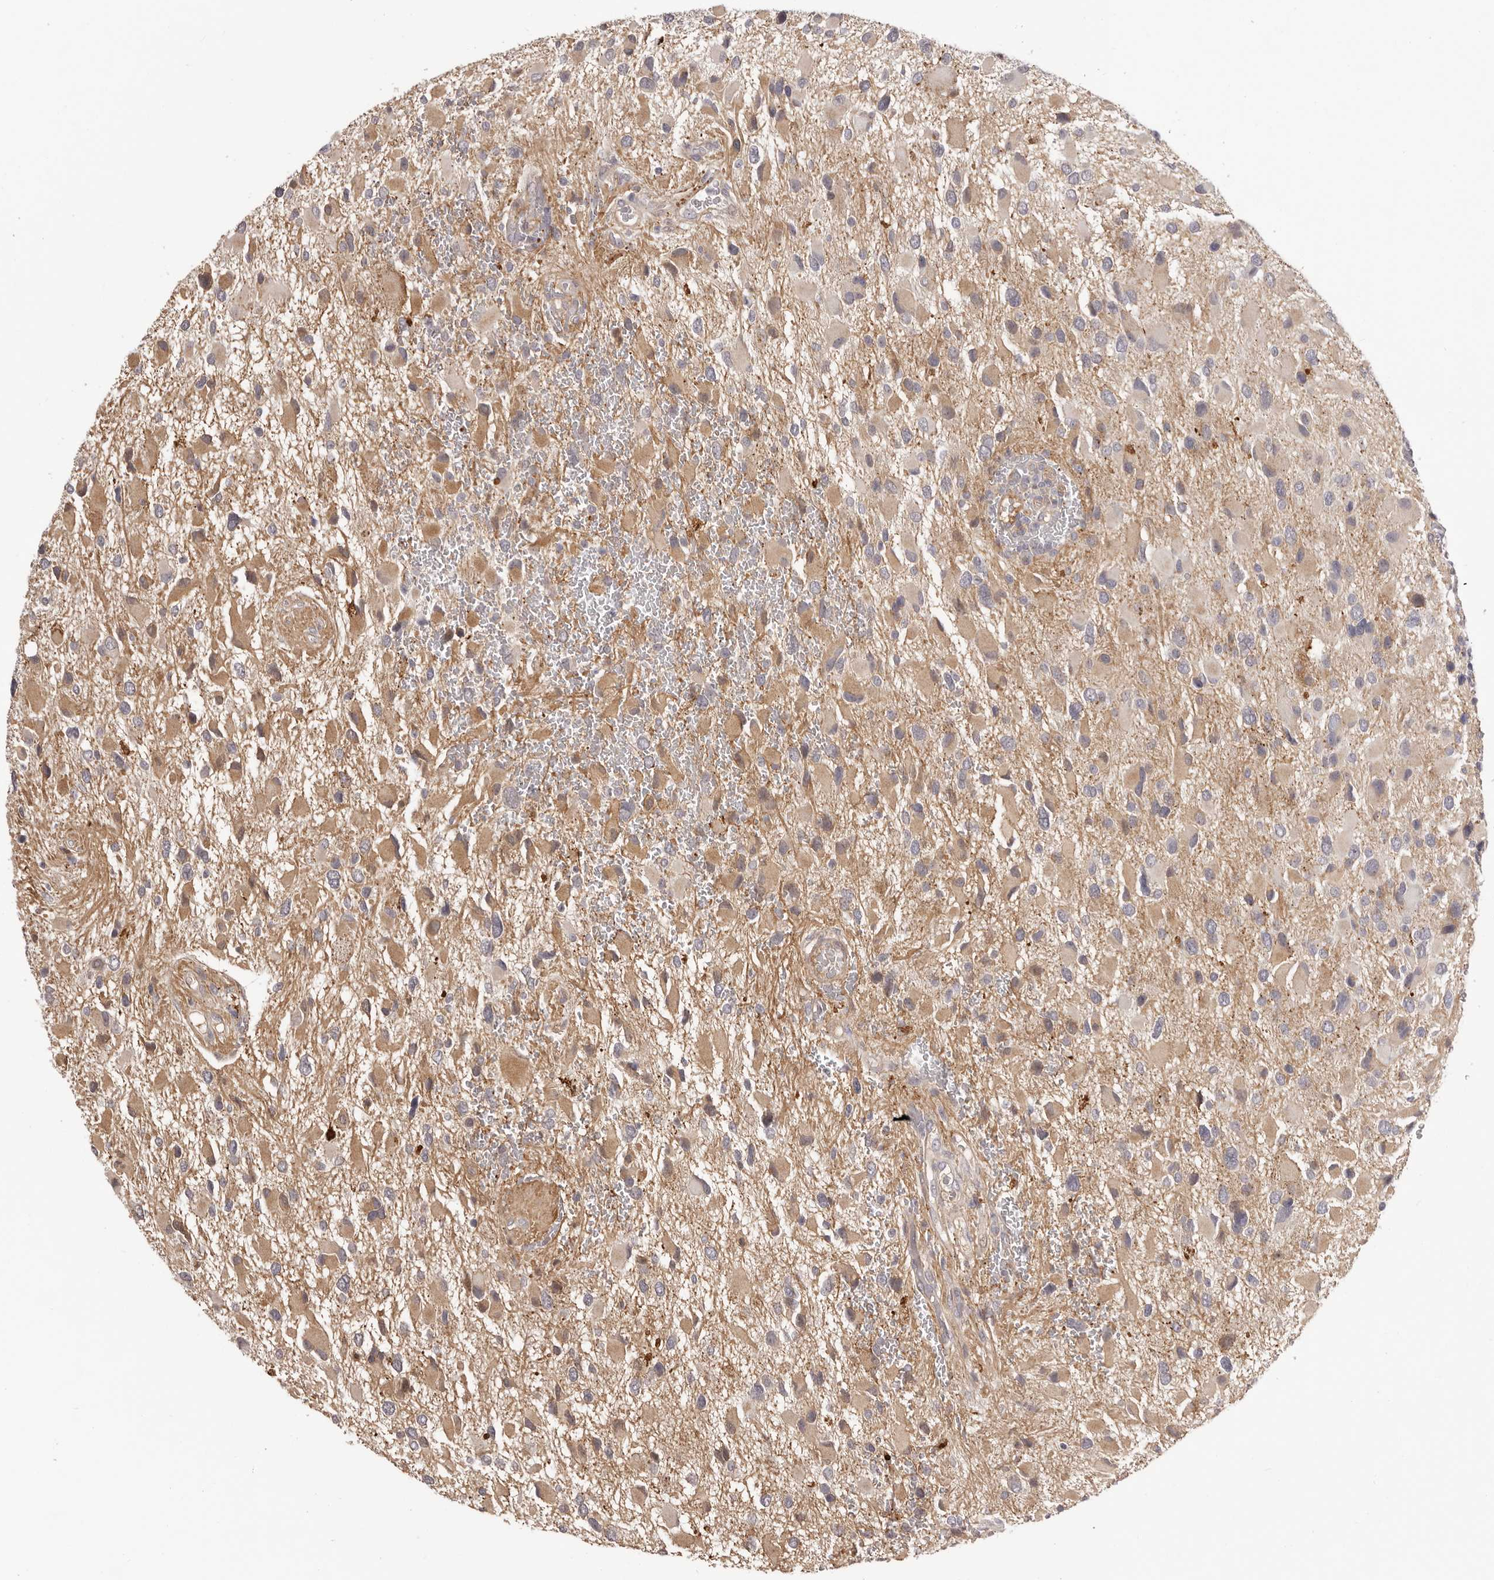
{"staining": {"intensity": "weak", "quantity": "25%-75%", "location": "cytoplasmic/membranous"}, "tissue": "glioma", "cell_type": "Tumor cells", "image_type": "cancer", "snomed": [{"axis": "morphology", "description": "Glioma, malignant, High grade"}, {"axis": "topography", "description": "Brain"}], "caption": "A high-resolution image shows immunohistochemistry staining of glioma, which demonstrates weak cytoplasmic/membranous positivity in approximately 25%-75% of tumor cells.", "gene": "OTUD3", "patient": {"sex": "male", "age": 53}}